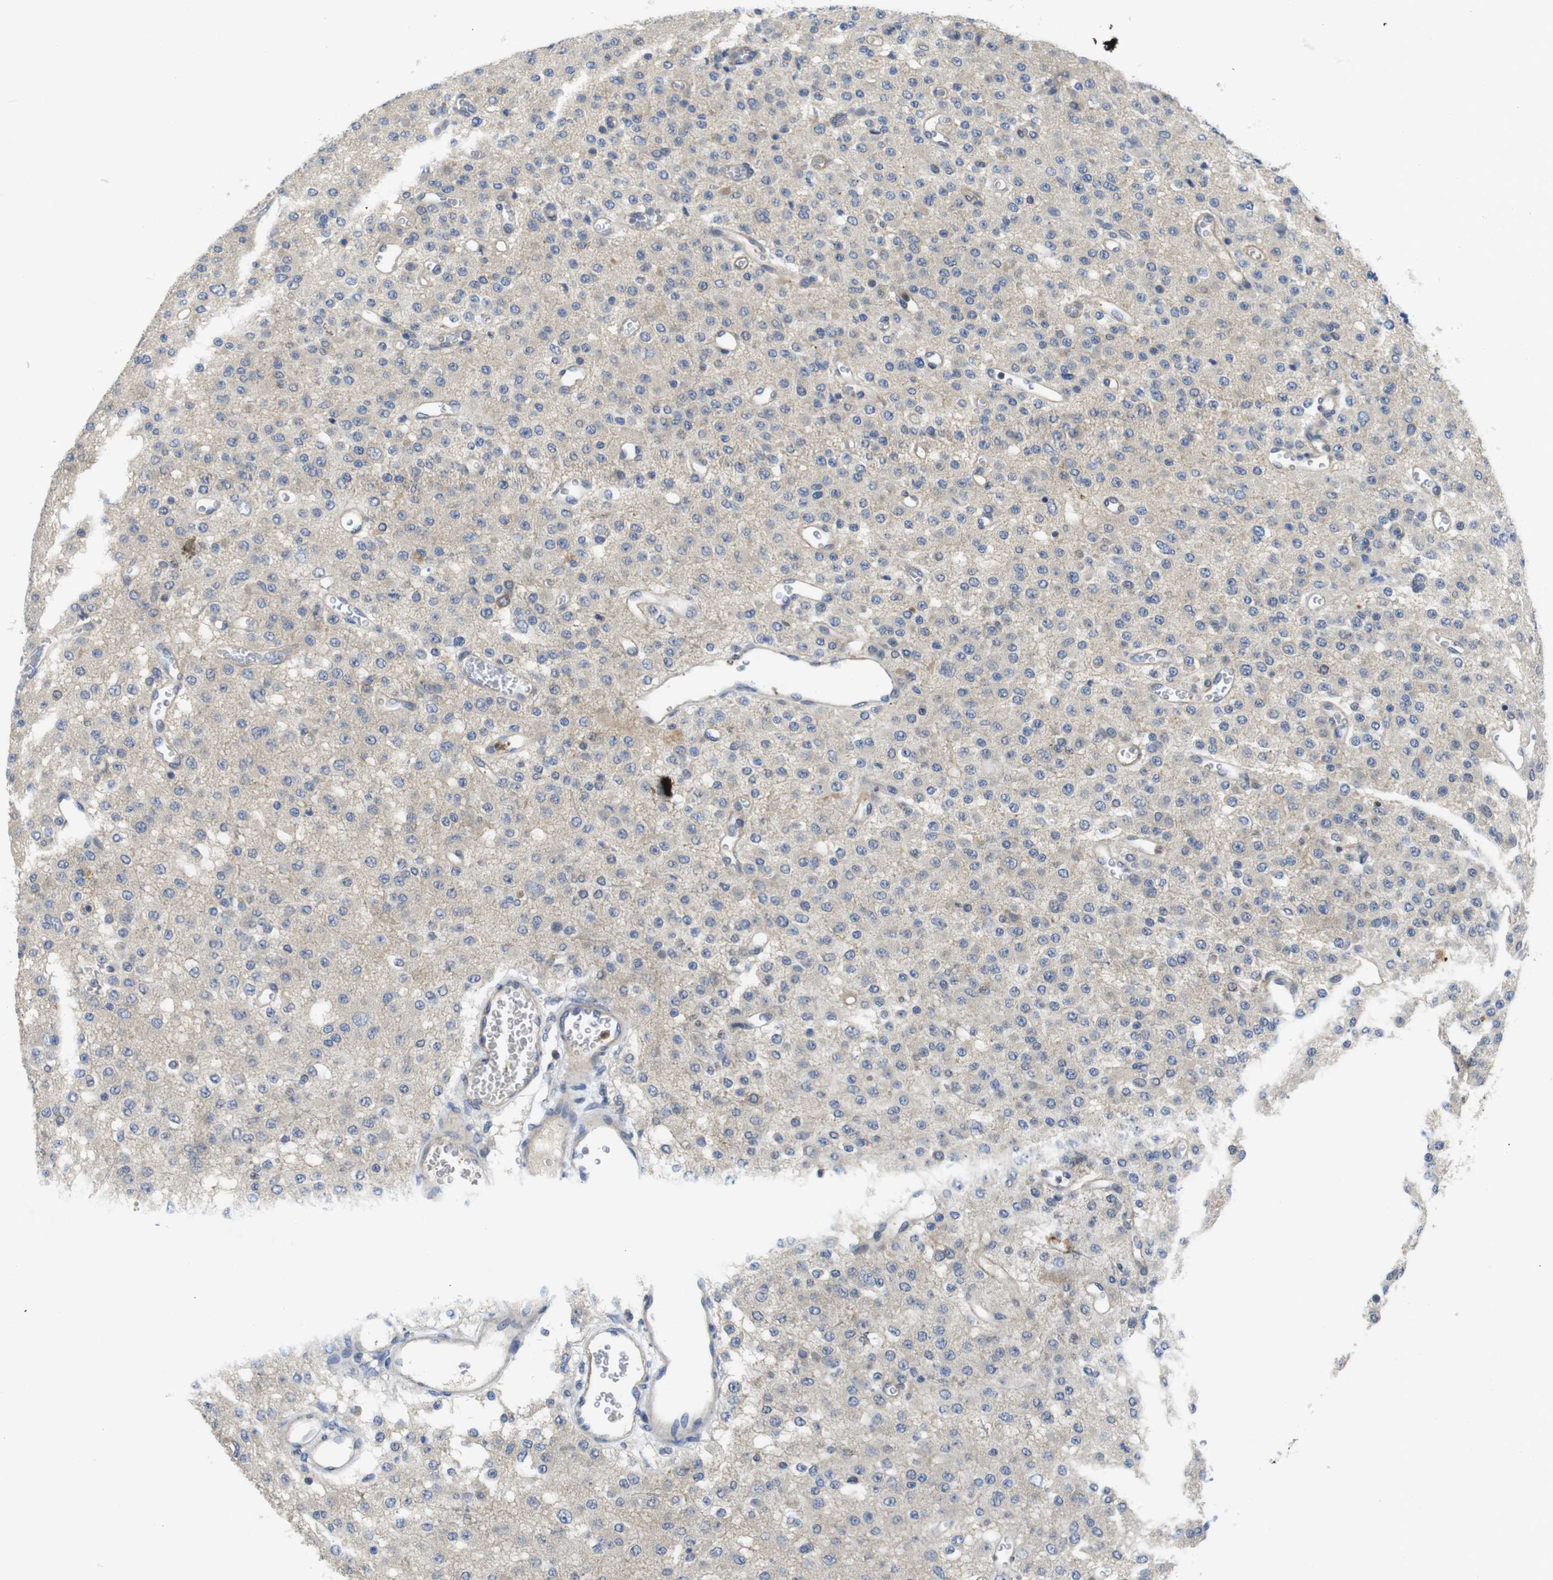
{"staining": {"intensity": "weak", "quantity": "<25%", "location": "cytoplasmic/membranous"}, "tissue": "glioma", "cell_type": "Tumor cells", "image_type": "cancer", "snomed": [{"axis": "morphology", "description": "Glioma, malignant, Low grade"}, {"axis": "topography", "description": "Brain"}], "caption": "Human low-grade glioma (malignant) stained for a protein using immunohistochemistry demonstrates no expression in tumor cells.", "gene": "FNTA", "patient": {"sex": "male", "age": 38}}